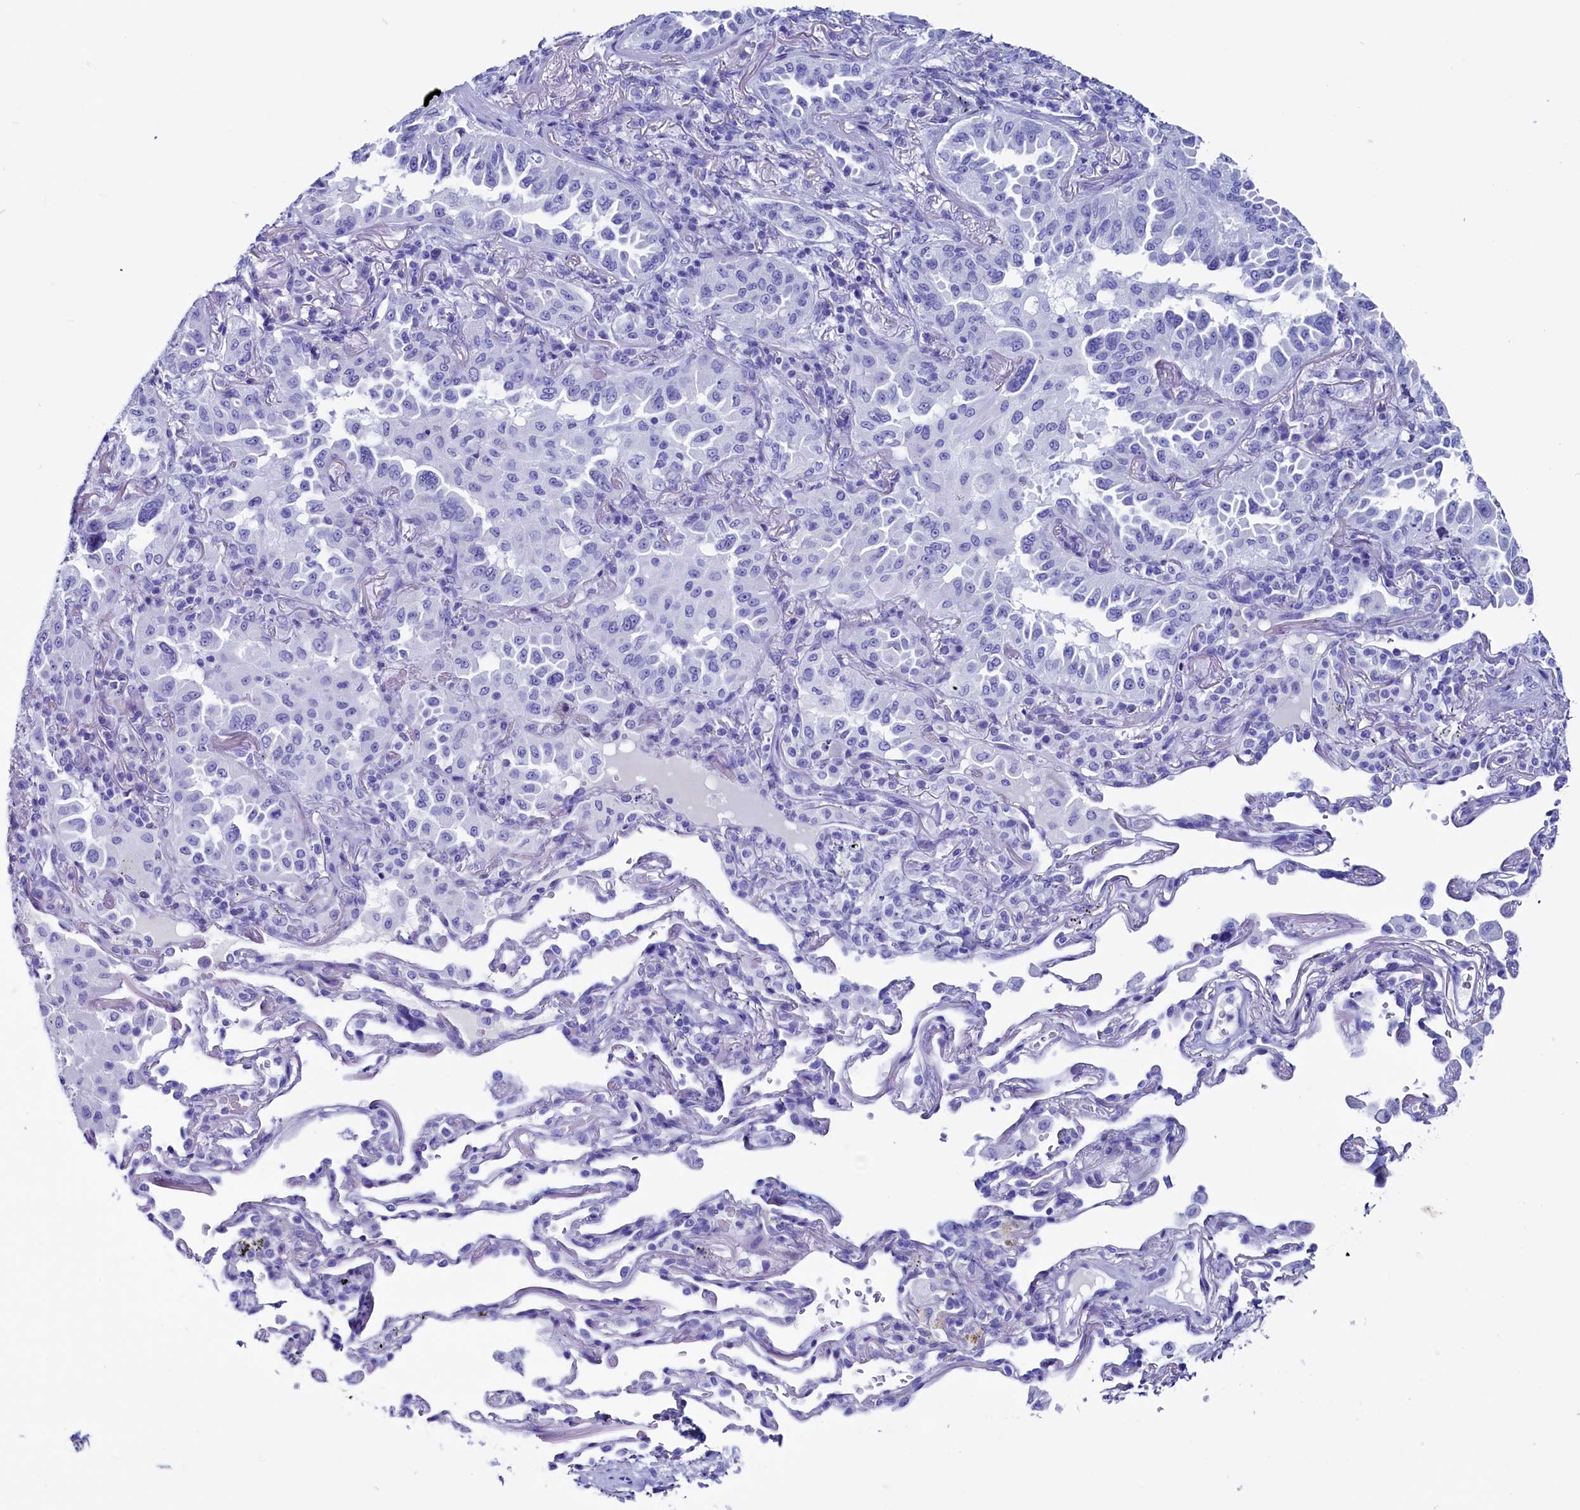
{"staining": {"intensity": "negative", "quantity": "none", "location": "none"}, "tissue": "lung cancer", "cell_type": "Tumor cells", "image_type": "cancer", "snomed": [{"axis": "morphology", "description": "Adenocarcinoma, NOS"}, {"axis": "topography", "description": "Lung"}], "caption": "This is a micrograph of immunohistochemistry staining of lung adenocarcinoma, which shows no staining in tumor cells. (IHC, brightfield microscopy, high magnification).", "gene": "ANKRD29", "patient": {"sex": "female", "age": 69}}